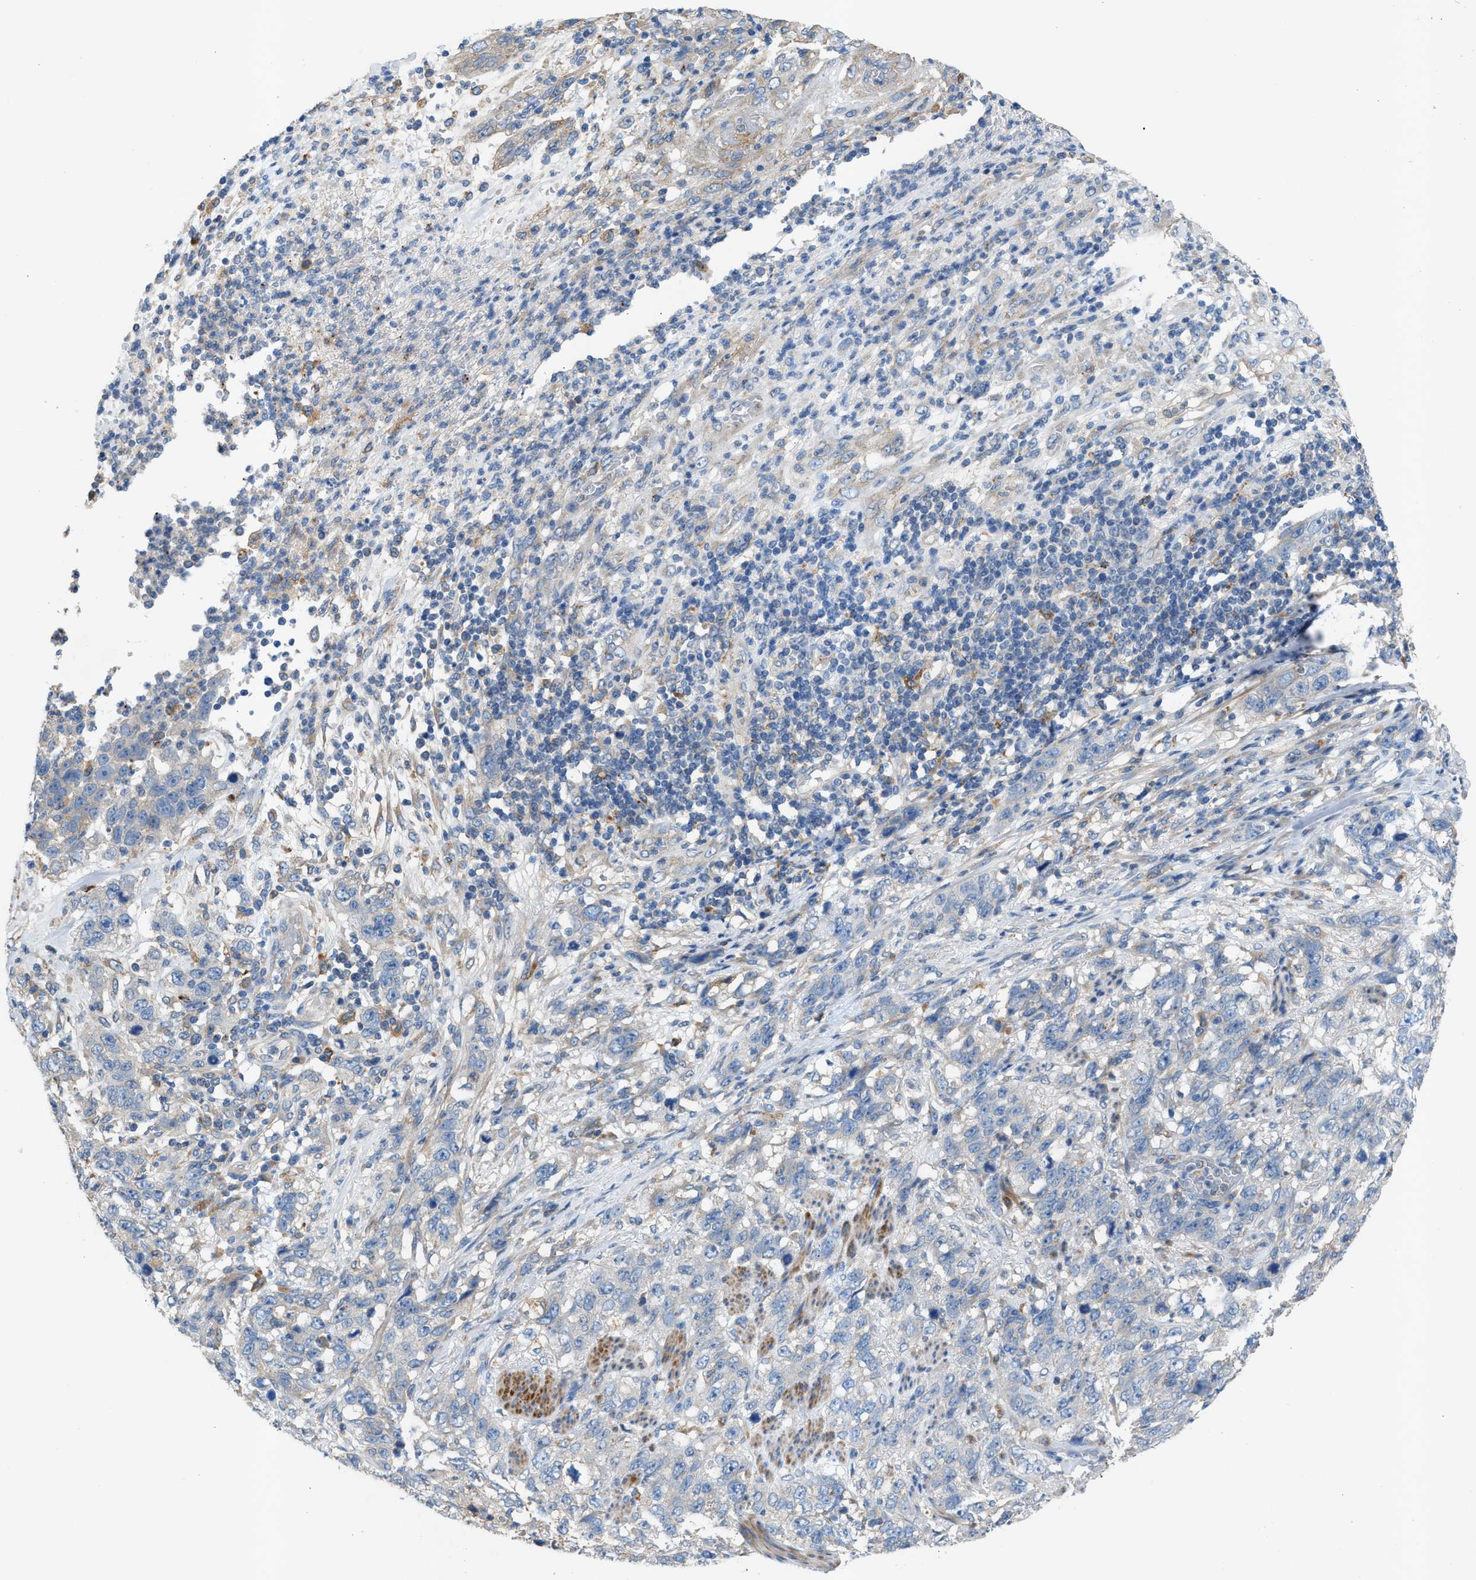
{"staining": {"intensity": "negative", "quantity": "none", "location": "none"}, "tissue": "stomach cancer", "cell_type": "Tumor cells", "image_type": "cancer", "snomed": [{"axis": "morphology", "description": "Adenocarcinoma, NOS"}, {"axis": "topography", "description": "Stomach"}], "caption": "Immunohistochemistry (IHC) image of stomach adenocarcinoma stained for a protein (brown), which displays no expression in tumor cells.", "gene": "AOAH", "patient": {"sex": "male", "age": 48}}